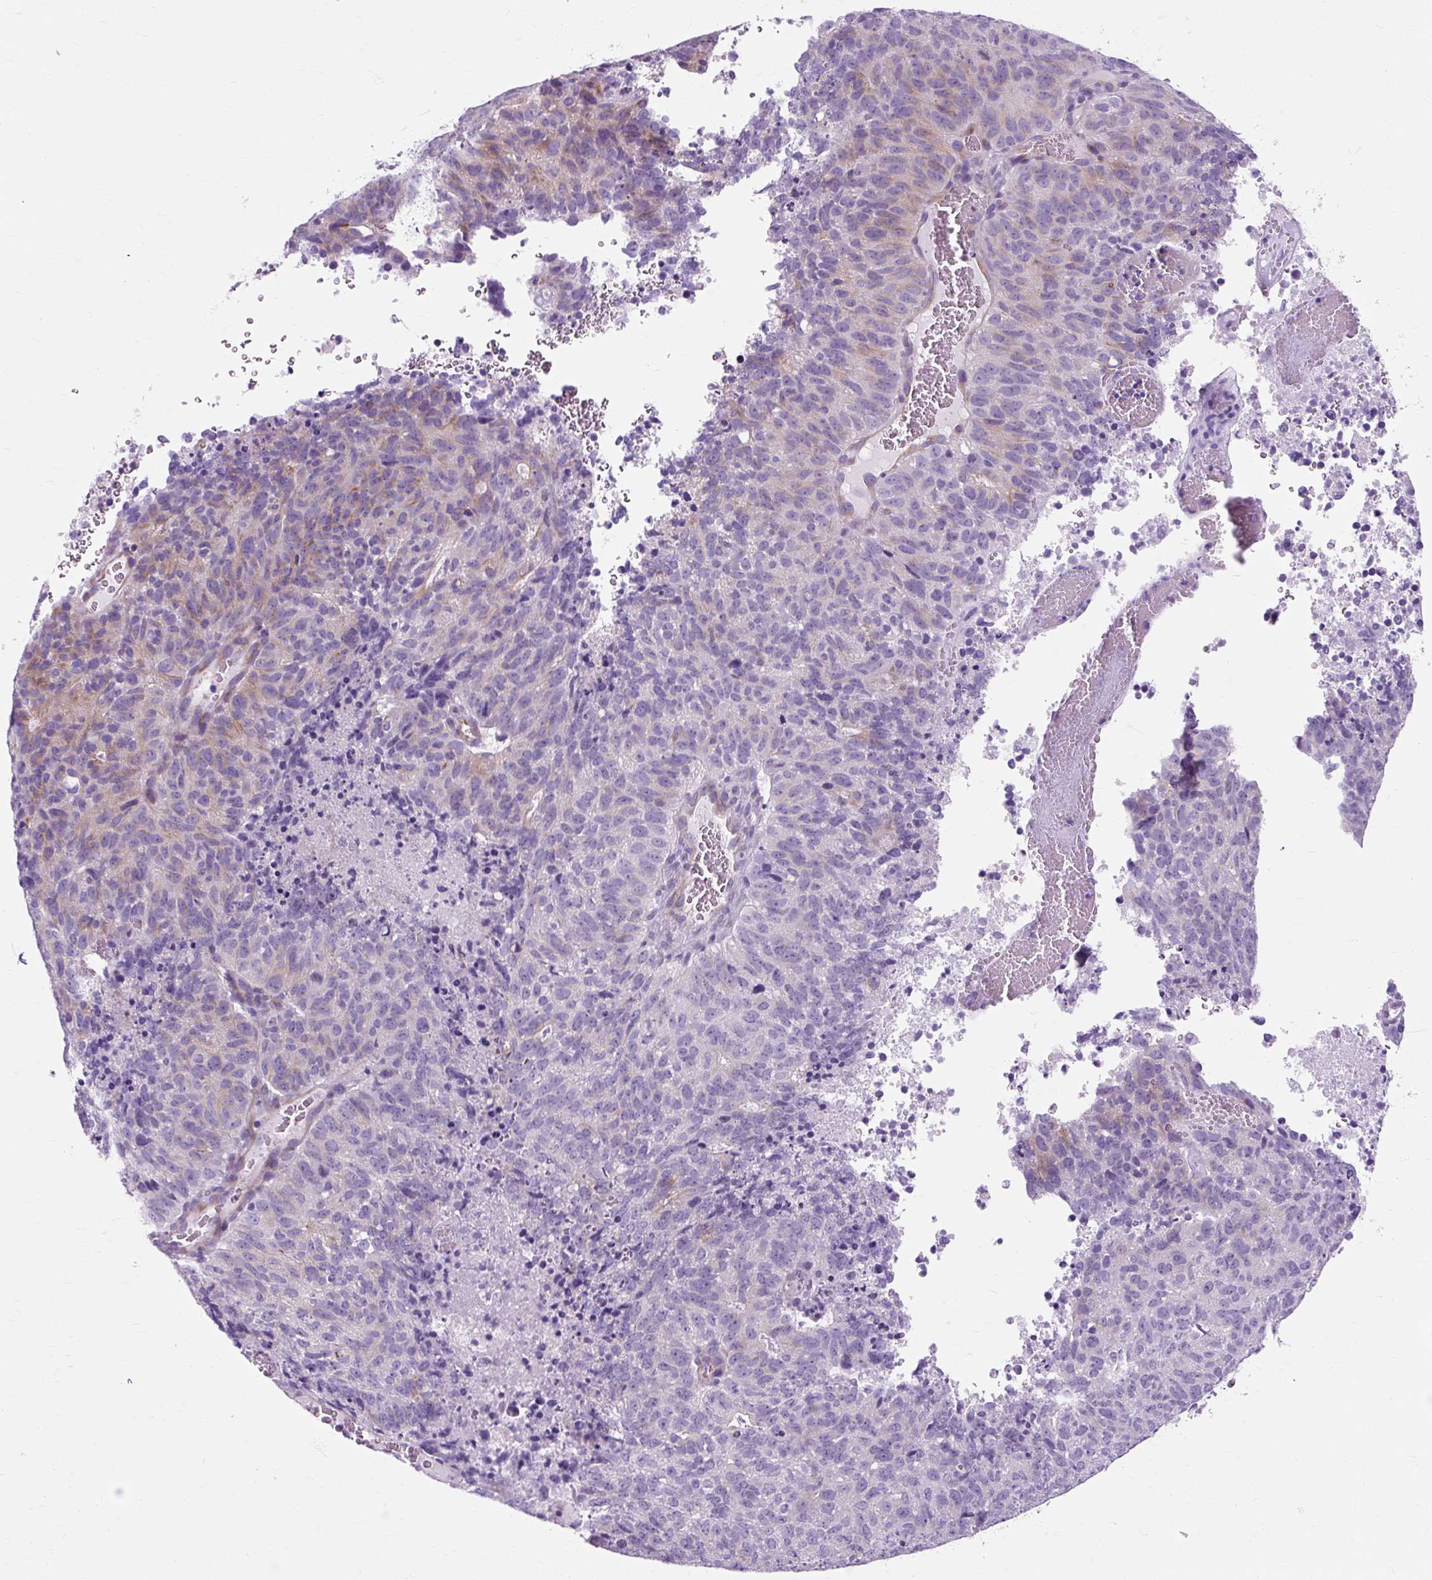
{"staining": {"intensity": "weak", "quantity": "<25%", "location": "cytoplasmic/membranous"}, "tissue": "cervical cancer", "cell_type": "Tumor cells", "image_type": "cancer", "snomed": [{"axis": "morphology", "description": "Adenocarcinoma, NOS"}, {"axis": "topography", "description": "Cervix"}], "caption": "IHC micrograph of human cervical cancer stained for a protein (brown), which reveals no staining in tumor cells.", "gene": "TMEM89", "patient": {"sex": "female", "age": 38}}